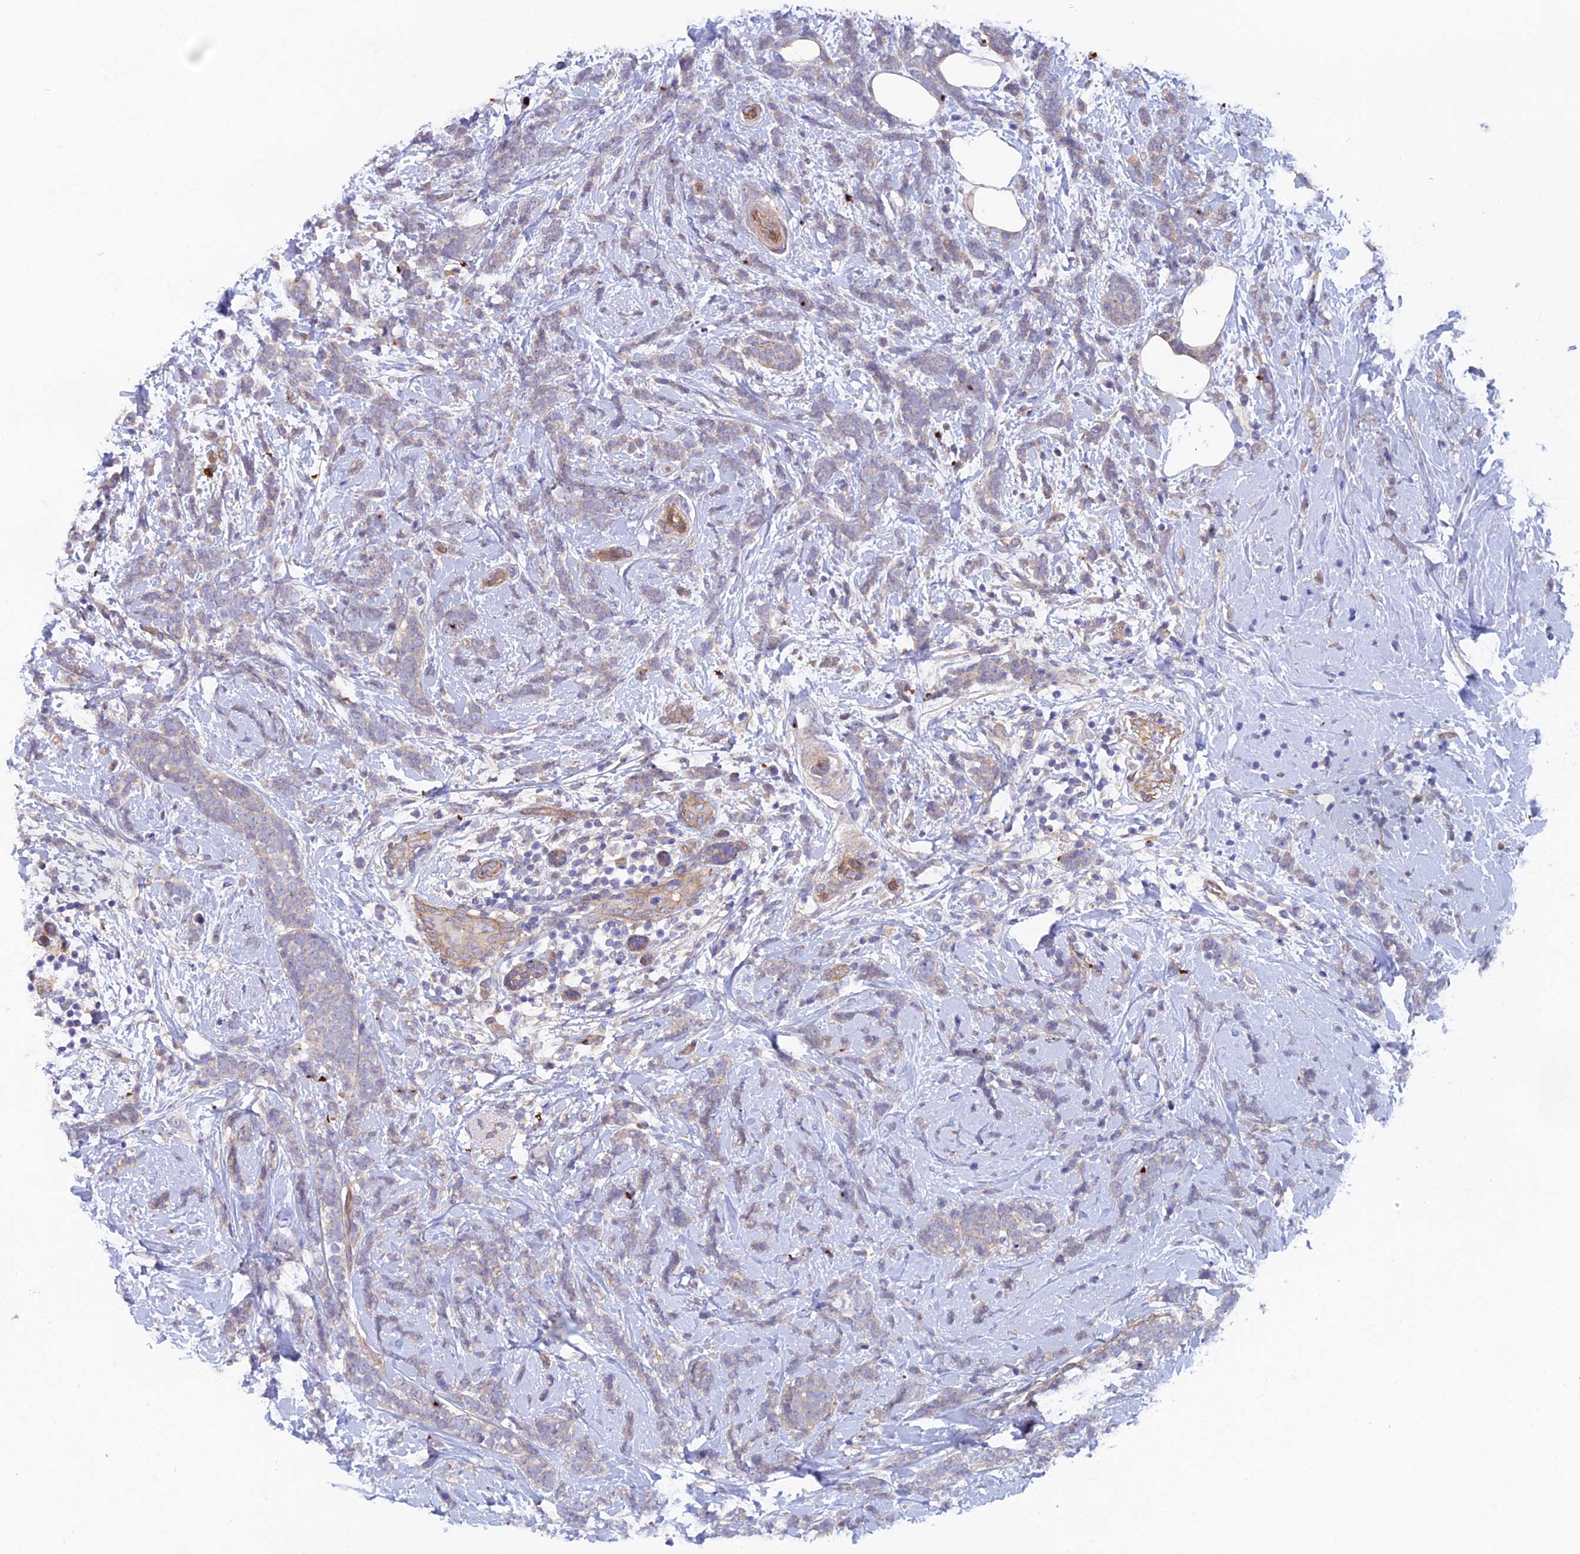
{"staining": {"intensity": "negative", "quantity": "none", "location": "none"}, "tissue": "breast cancer", "cell_type": "Tumor cells", "image_type": "cancer", "snomed": [{"axis": "morphology", "description": "Lobular carcinoma"}, {"axis": "topography", "description": "Breast"}], "caption": "Lobular carcinoma (breast) stained for a protein using immunohistochemistry (IHC) reveals no staining tumor cells.", "gene": "FZR1", "patient": {"sex": "female", "age": 58}}